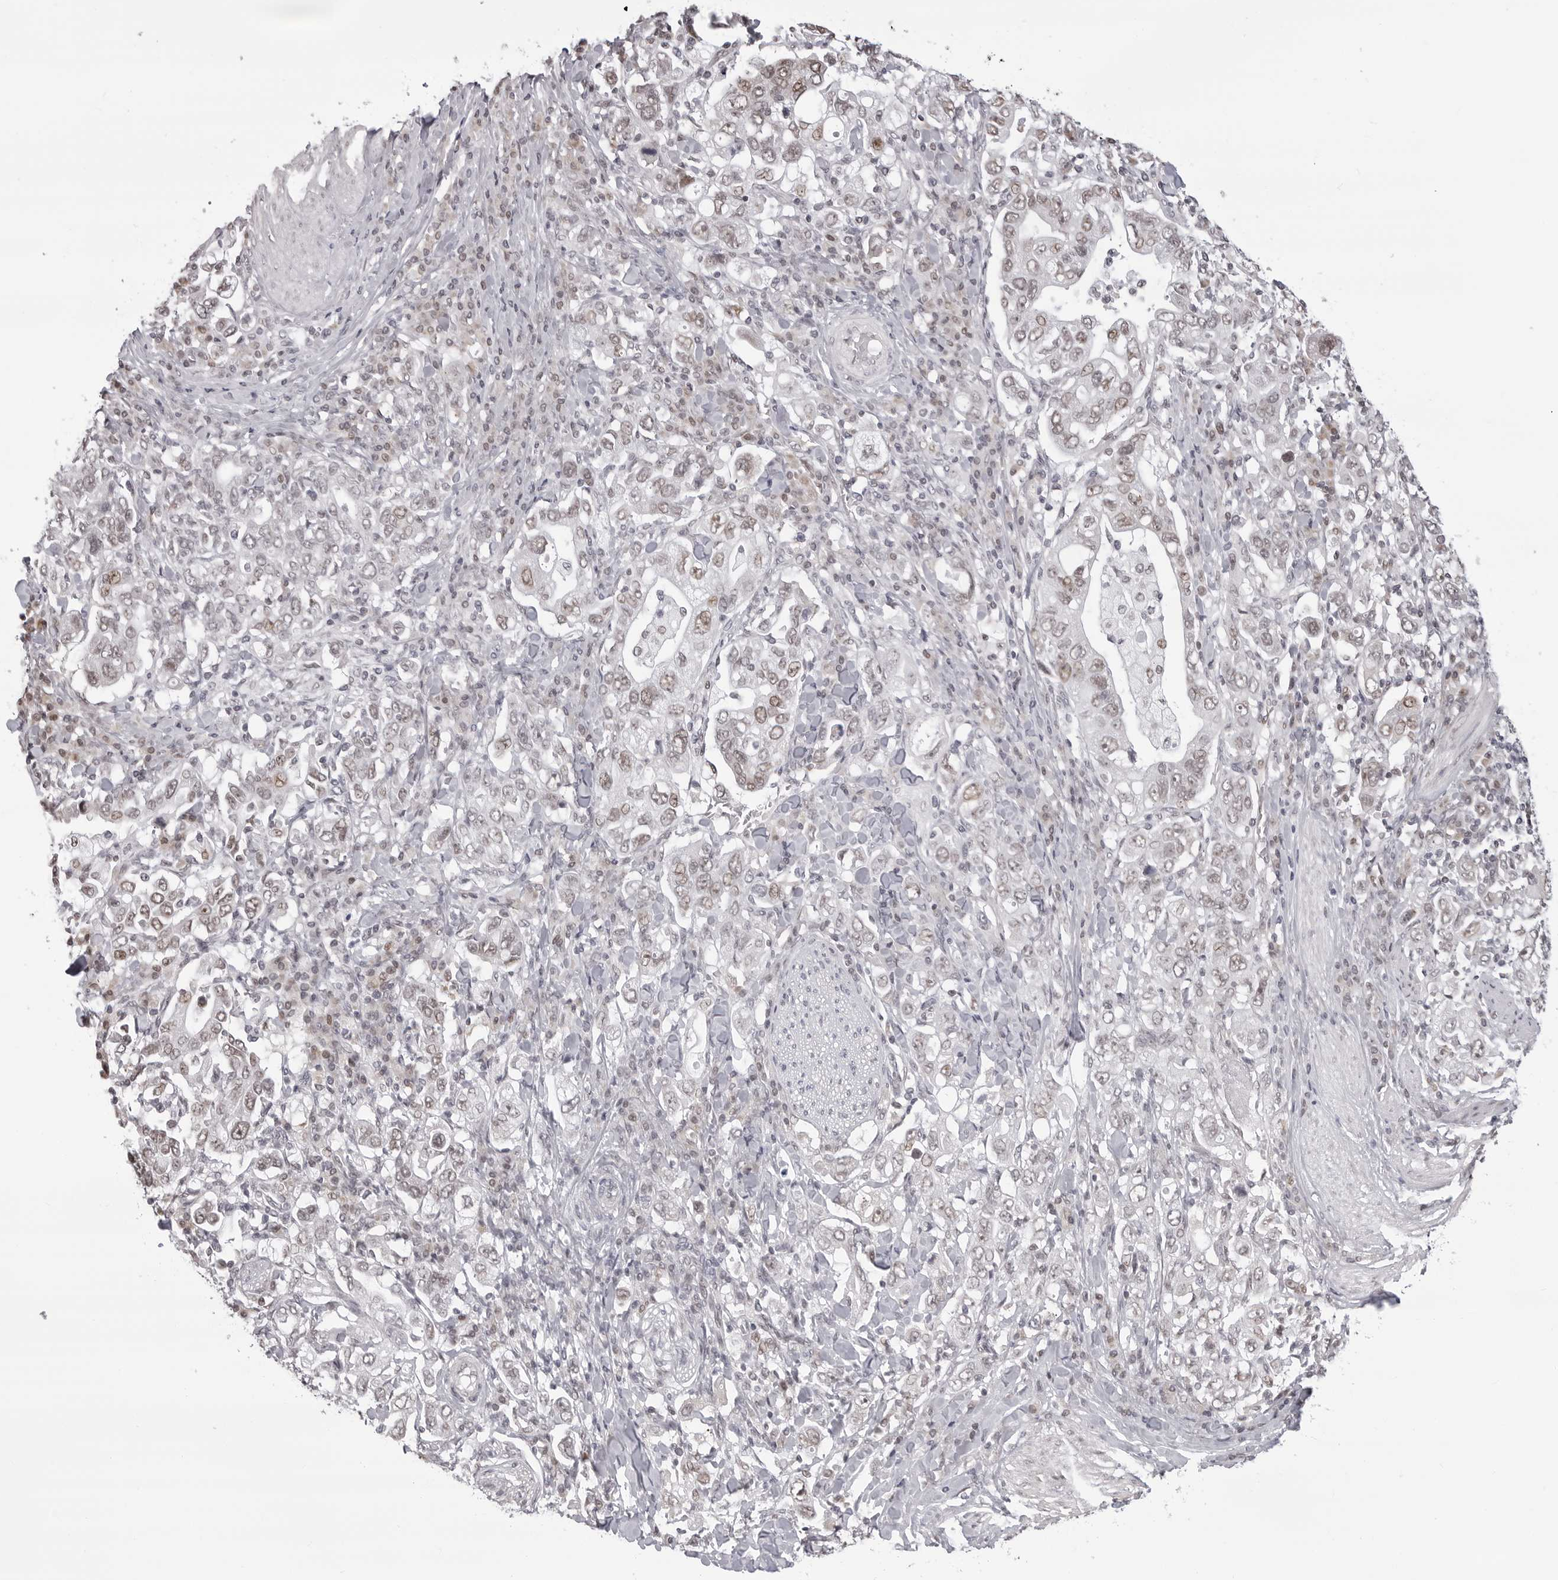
{"staining": {"intensity": "weak", "quantity": "25%-75%", "location": "nuclear"}, "tissue": "stomach cancer", "cell_type": "Tumor cells", "image_type": "cancer", "snomed": [{"axis": "morphology", "description": "Adenocarcinoma, NOS"}, {"axis": "topography", "description": "Stomach, upper"}], "caption": "This is a histology image of immunohistochemistry (IHC) staining of stomach cancer, which shows weak staining in the nuclear of tumor cells.", "gene": "PHF3", "patient": {"sex": "male", "age": 62}}